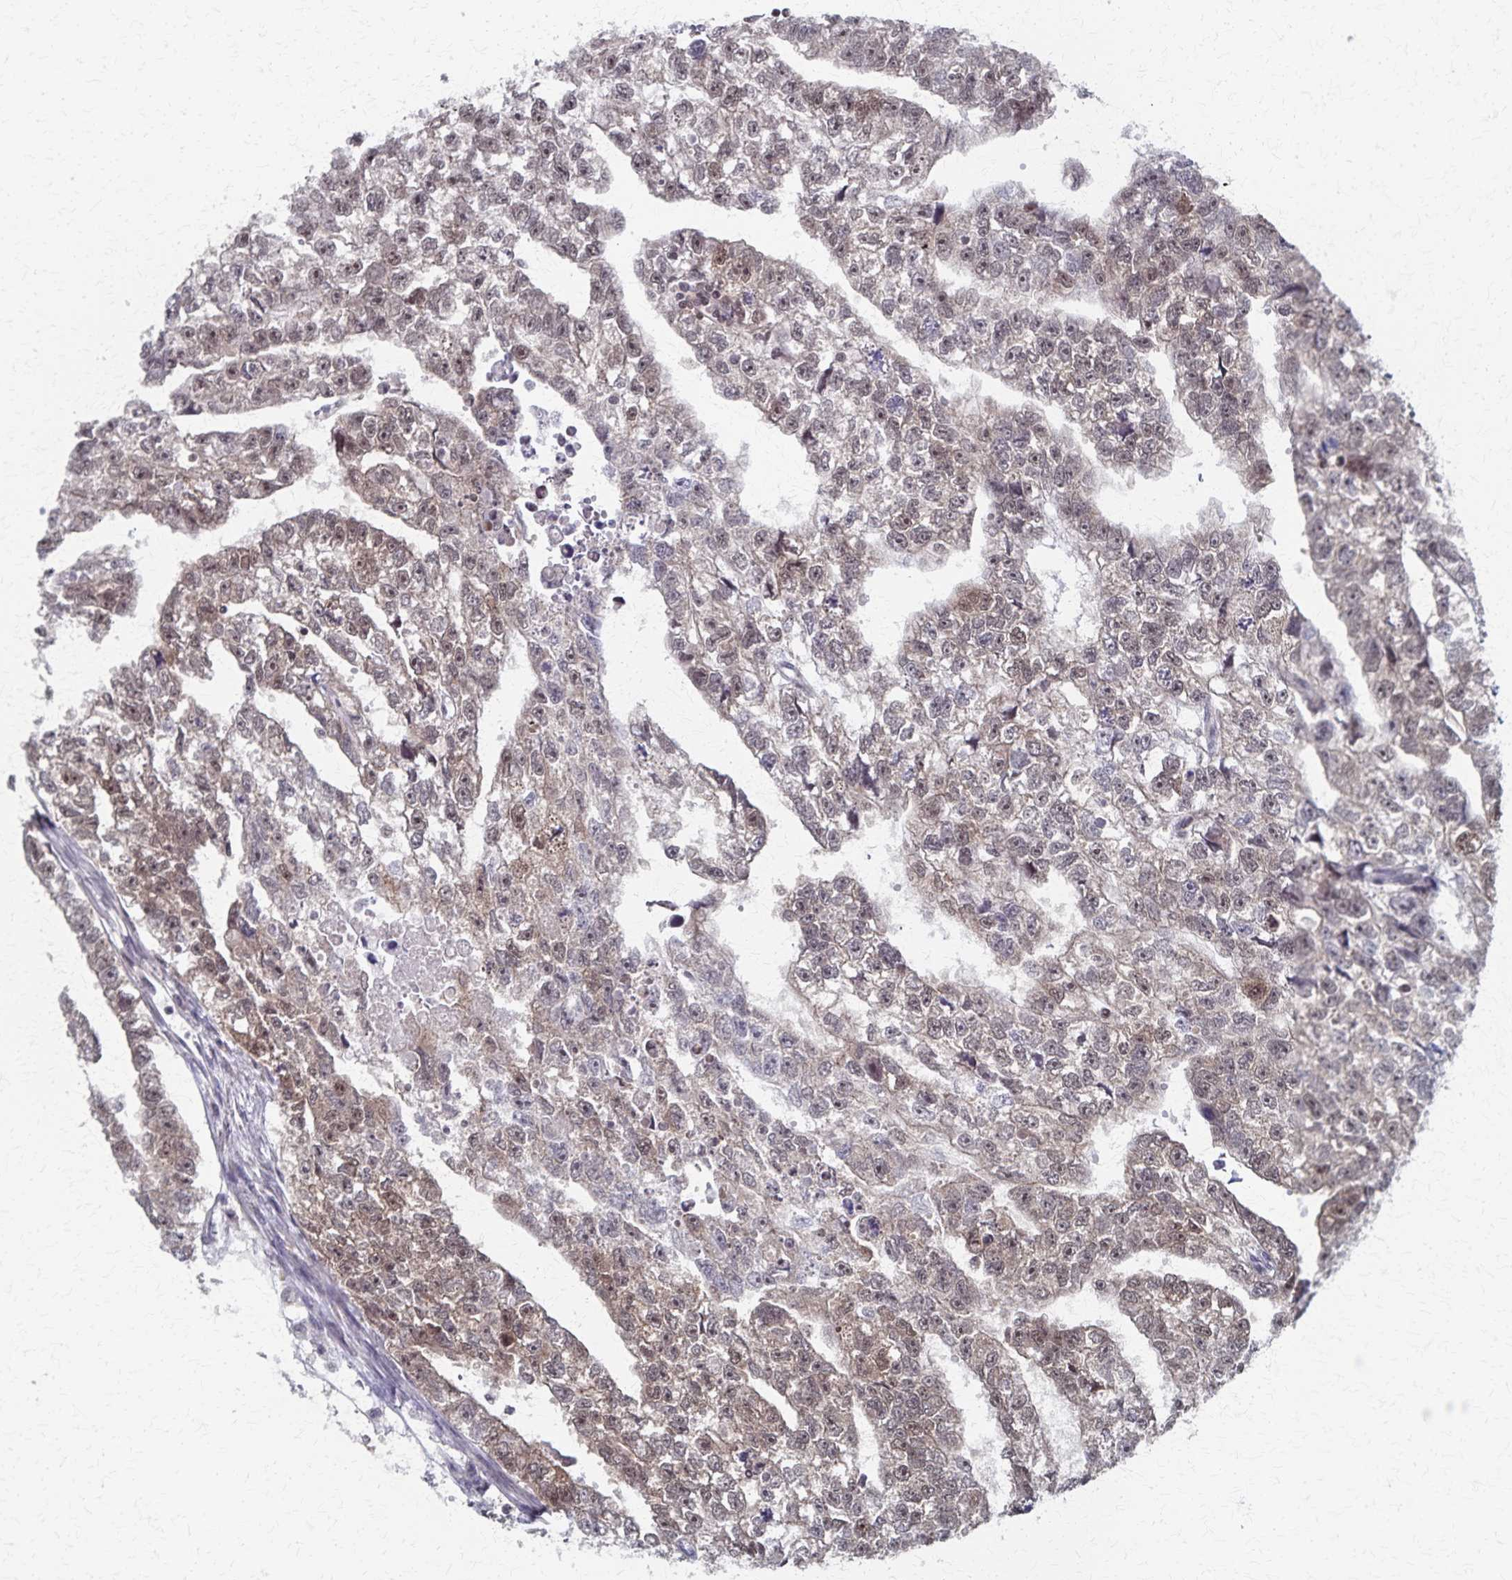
{"staining": {"intensity": "moderate", "quantity": "25%-75%", "location": "nuclear"}, "tissue": "testis cancer", "cell_type": "Tumor cells", "image_type": "cancer", "snomed": [{"axis": "morphology", "description": "Carcinoma, Embryonal, NOS"}, {"axis": "morphology", "description": "Teratoma, malignant, NOS"}, {"axis": "topography", "description": "Testis"}], "caption": "Moderate nuclear expression for a protein is present in about 25%-75% of tumor cells of testis cancer (embryonal carcinoma) using immunohistochemistry (IHC).", "gene": "GTF2B", "patient": {"sex": "male", "age": 44}}